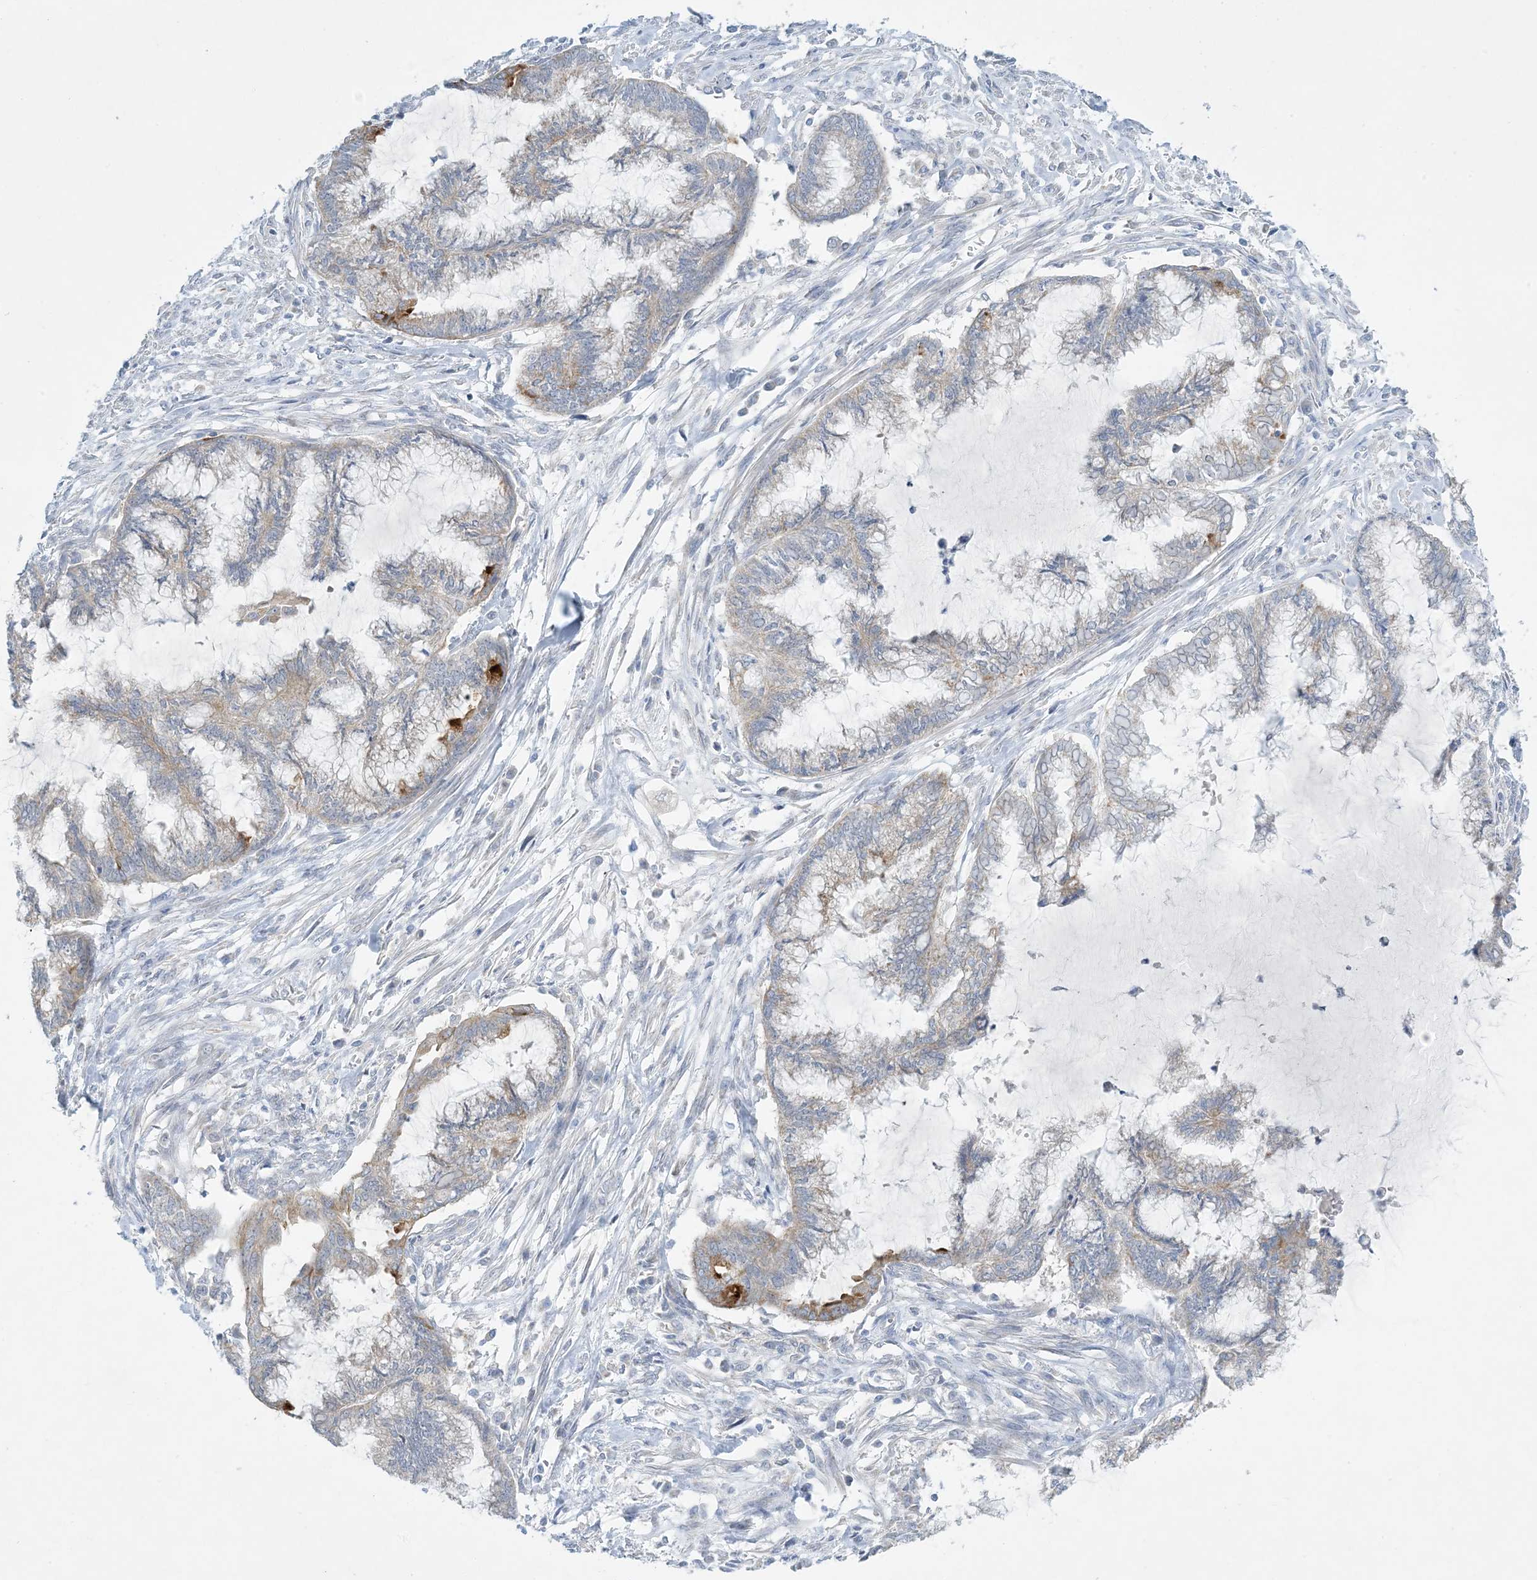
{"staining": {"intensity": "moderate", "quantity": "<25%", "location": "cytoplasmic/membranous"}, "tissue": "endometrial cancer", "cell_type": "Tumor cells", "image_type": "cancer", "snomed": [{"axis": "morphology", "description": "Adenocarcinoma, NOS"}, {"axis": "topography", "description": "Endometrium"}], "caption": "The micrograph shows immunohistochemical staining of endometrial cancer (adenocarcinoma). There is moderate cytoplasmic/membranous positivity is appreciated in about <25% of tumor cells.", "gene": "MRPS18A", "patient": {"sex": "female", "age": 86}}